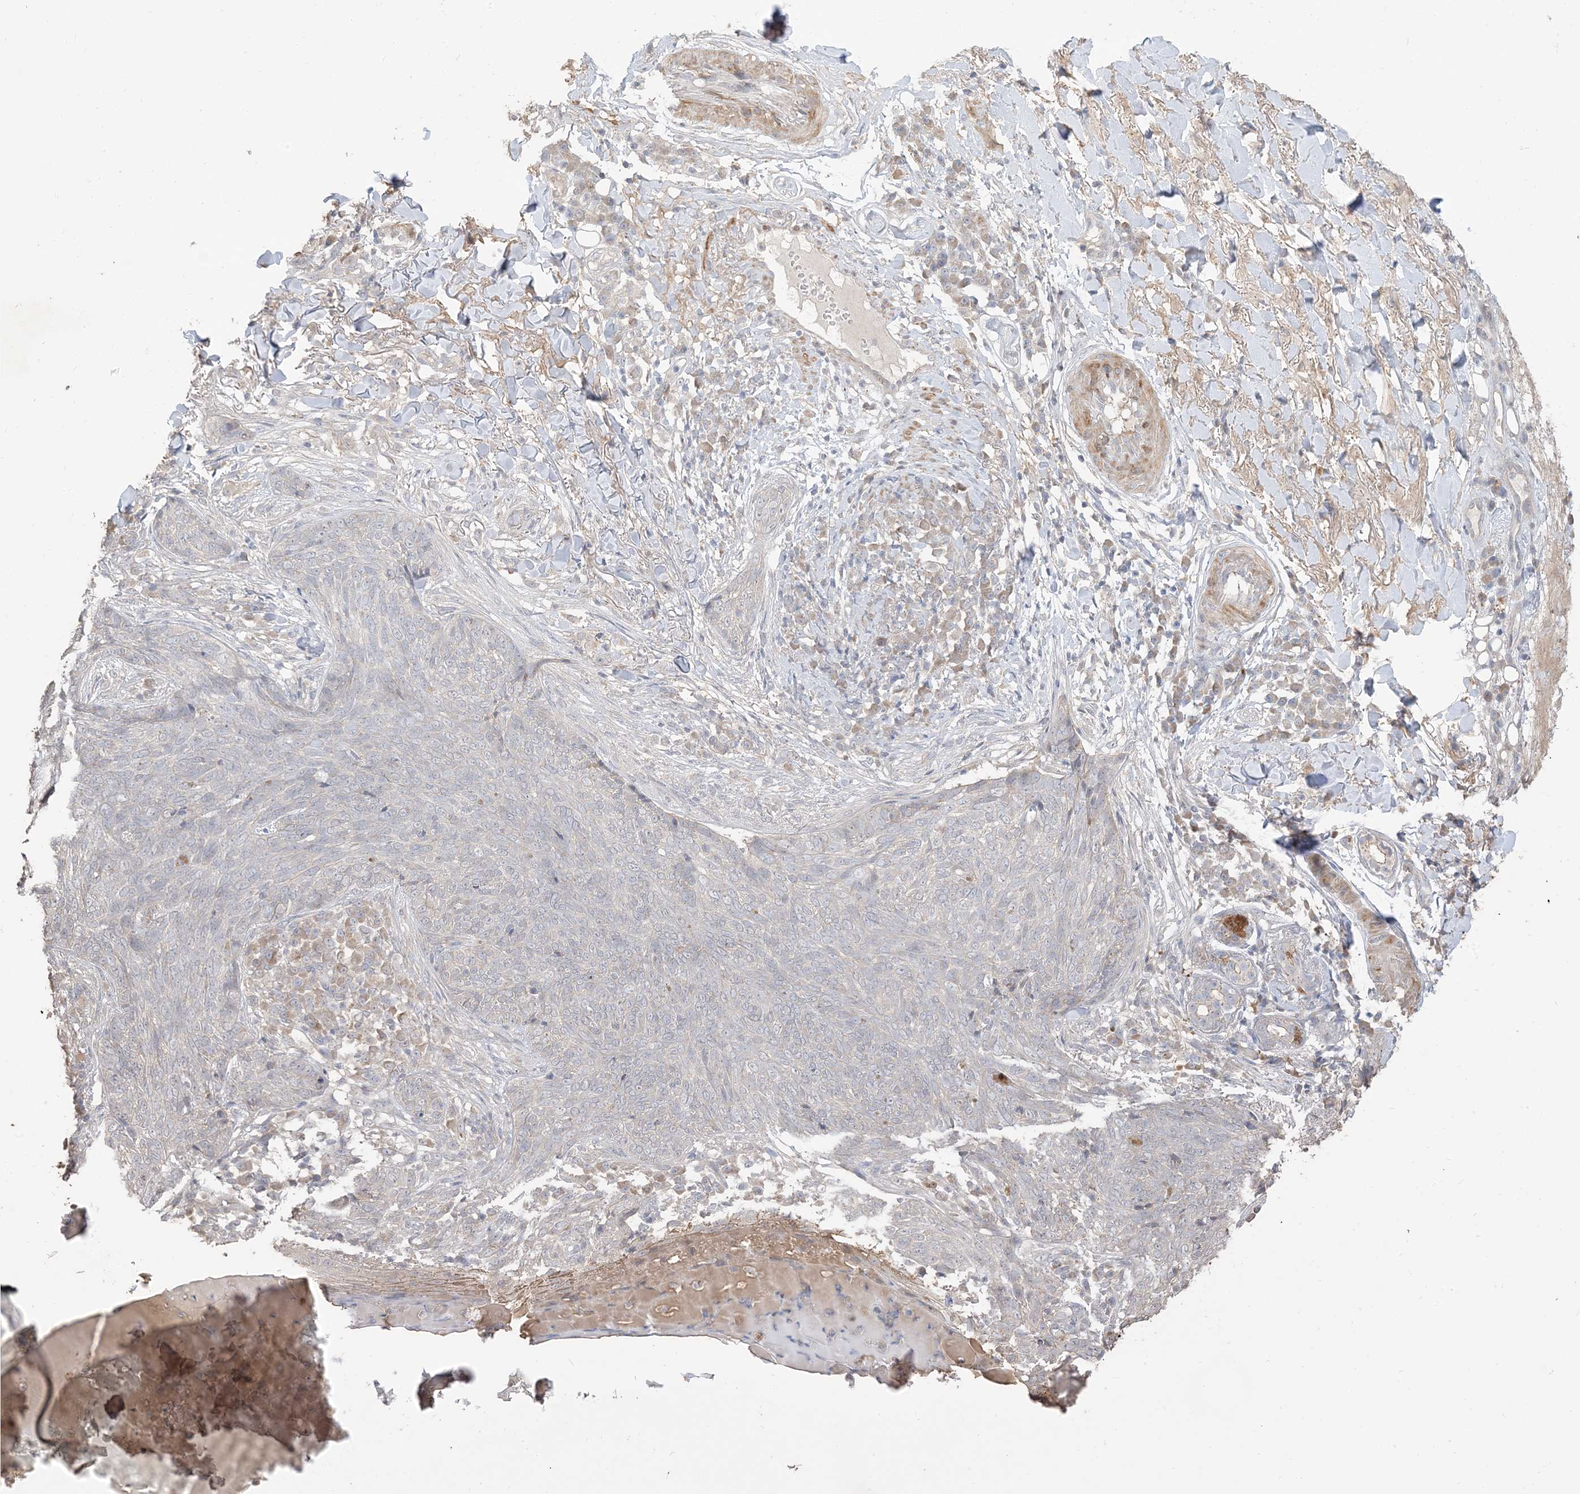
{"staining": {"intensity": "negative", "quantity": "none", "location": "none"}, "tissue": "skin cancer", "cell_type": "Tumor cells", "image_type": "cancer", "snomed": [{"axis": "morphology", "description": "Basal cell carcinoma"}, {"axis": "topography", "description": "Skin"}], "caption": "Immunohistochemistry image of neoplastic tissue: skin cancer (basal cell carcinoma) stained with DAB displays no significant protein expression in tumor cells.", "gene": "RNF175", "patient": {"sex": "male", "age": 85}}